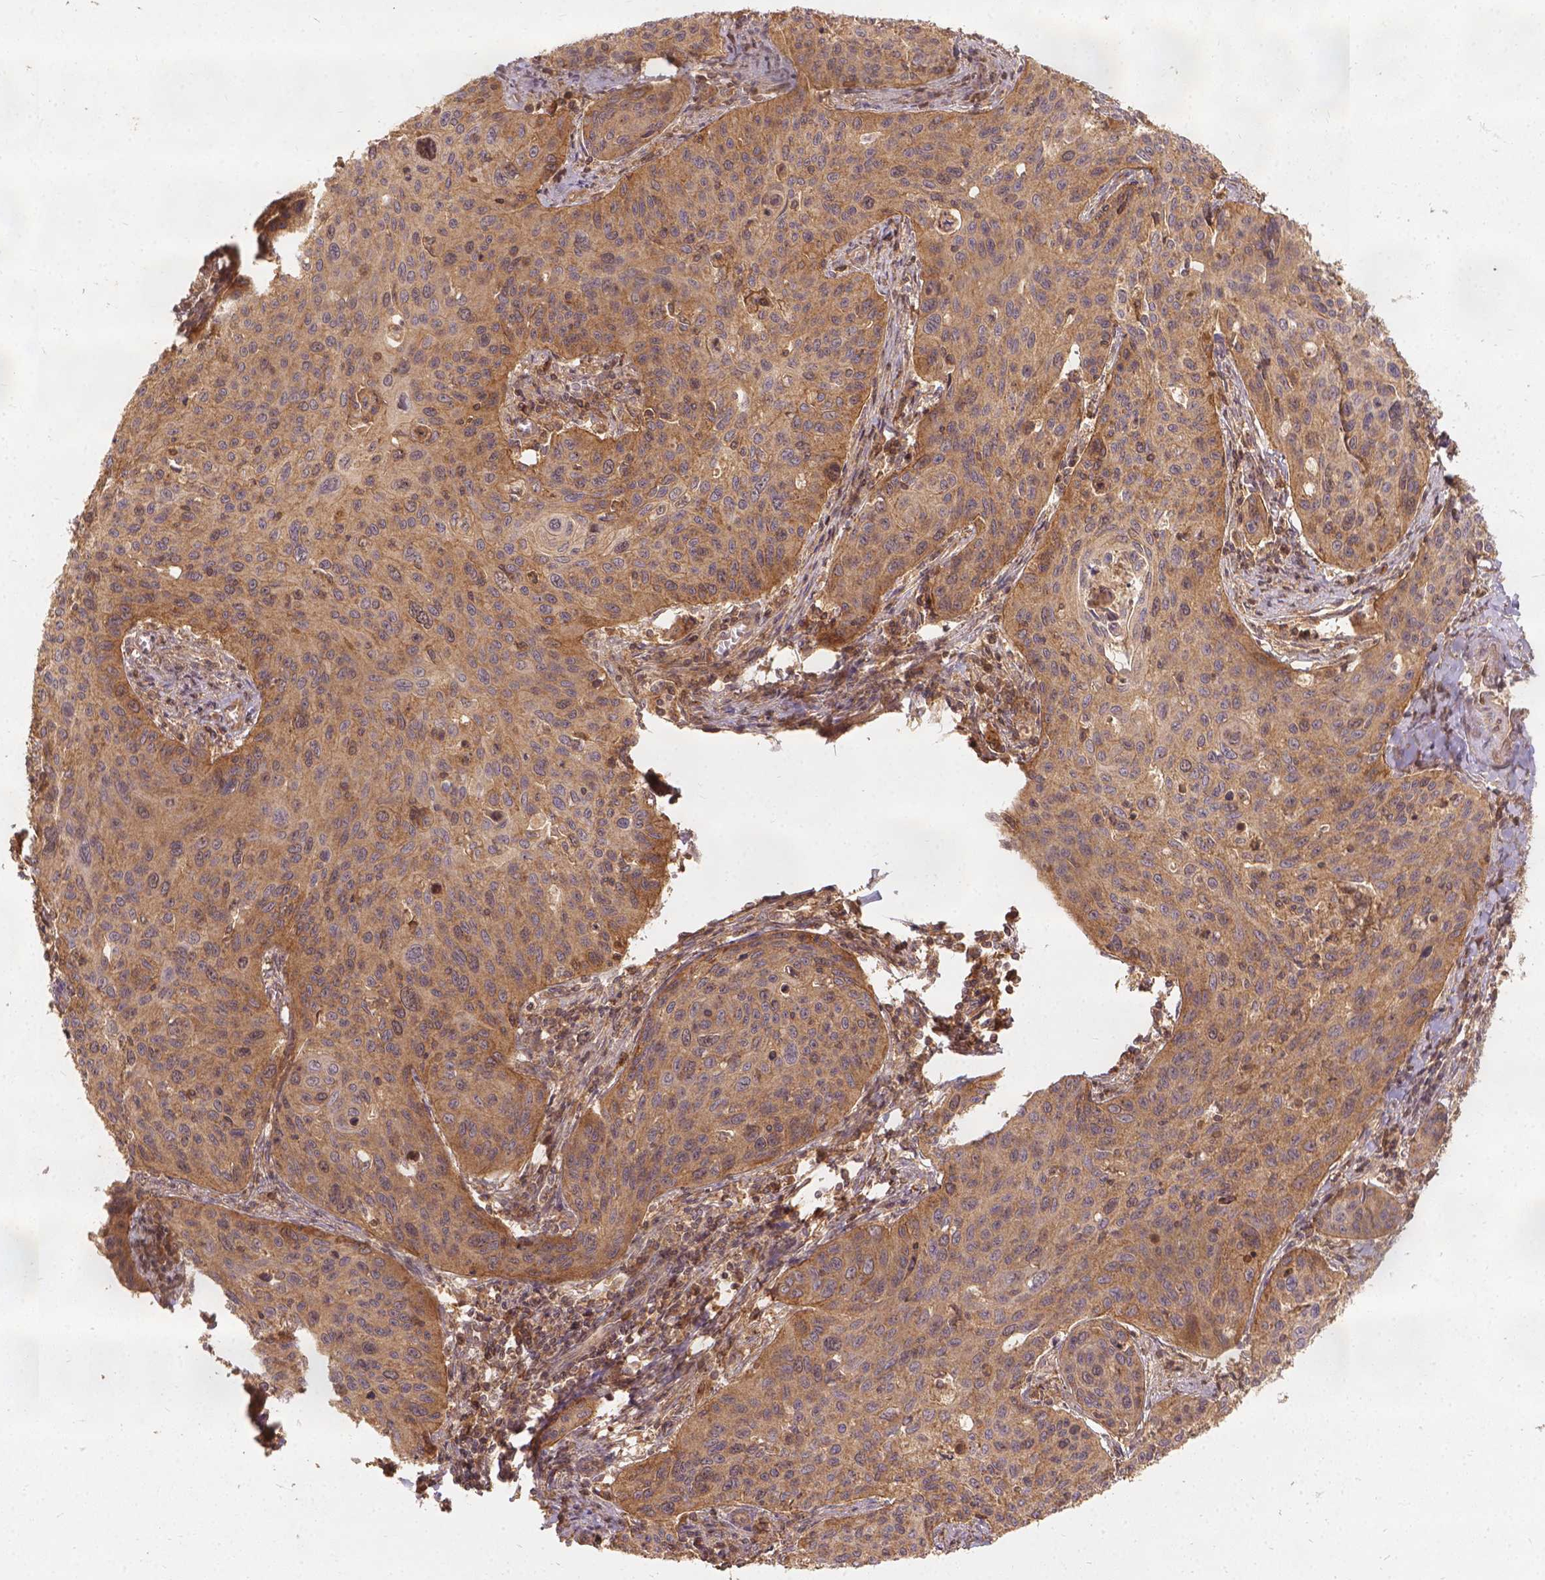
{"staining": {"intensity": "moderate", "quantity": ">75%", "location": "cytoplasmic/membranous"}, "tissue": "cervical cancer", "cell_type": "Tumor cells", "image_type": "cancer", "snomed": [{"axis": "morphology", "description": "Squamous cell carcinoma, NOS"}, {"axis": "topography", "description": "Cervix"}], "caption": "This histopathology image shows immunohistochemistry staining of cervical cancer (squamous cell carcinoma), with medium moderate cytoplasmic/membranous expression in about >75% of tumor cells.", "gene": "XPR1", "patient": {"sex": "female", "age": 31}}